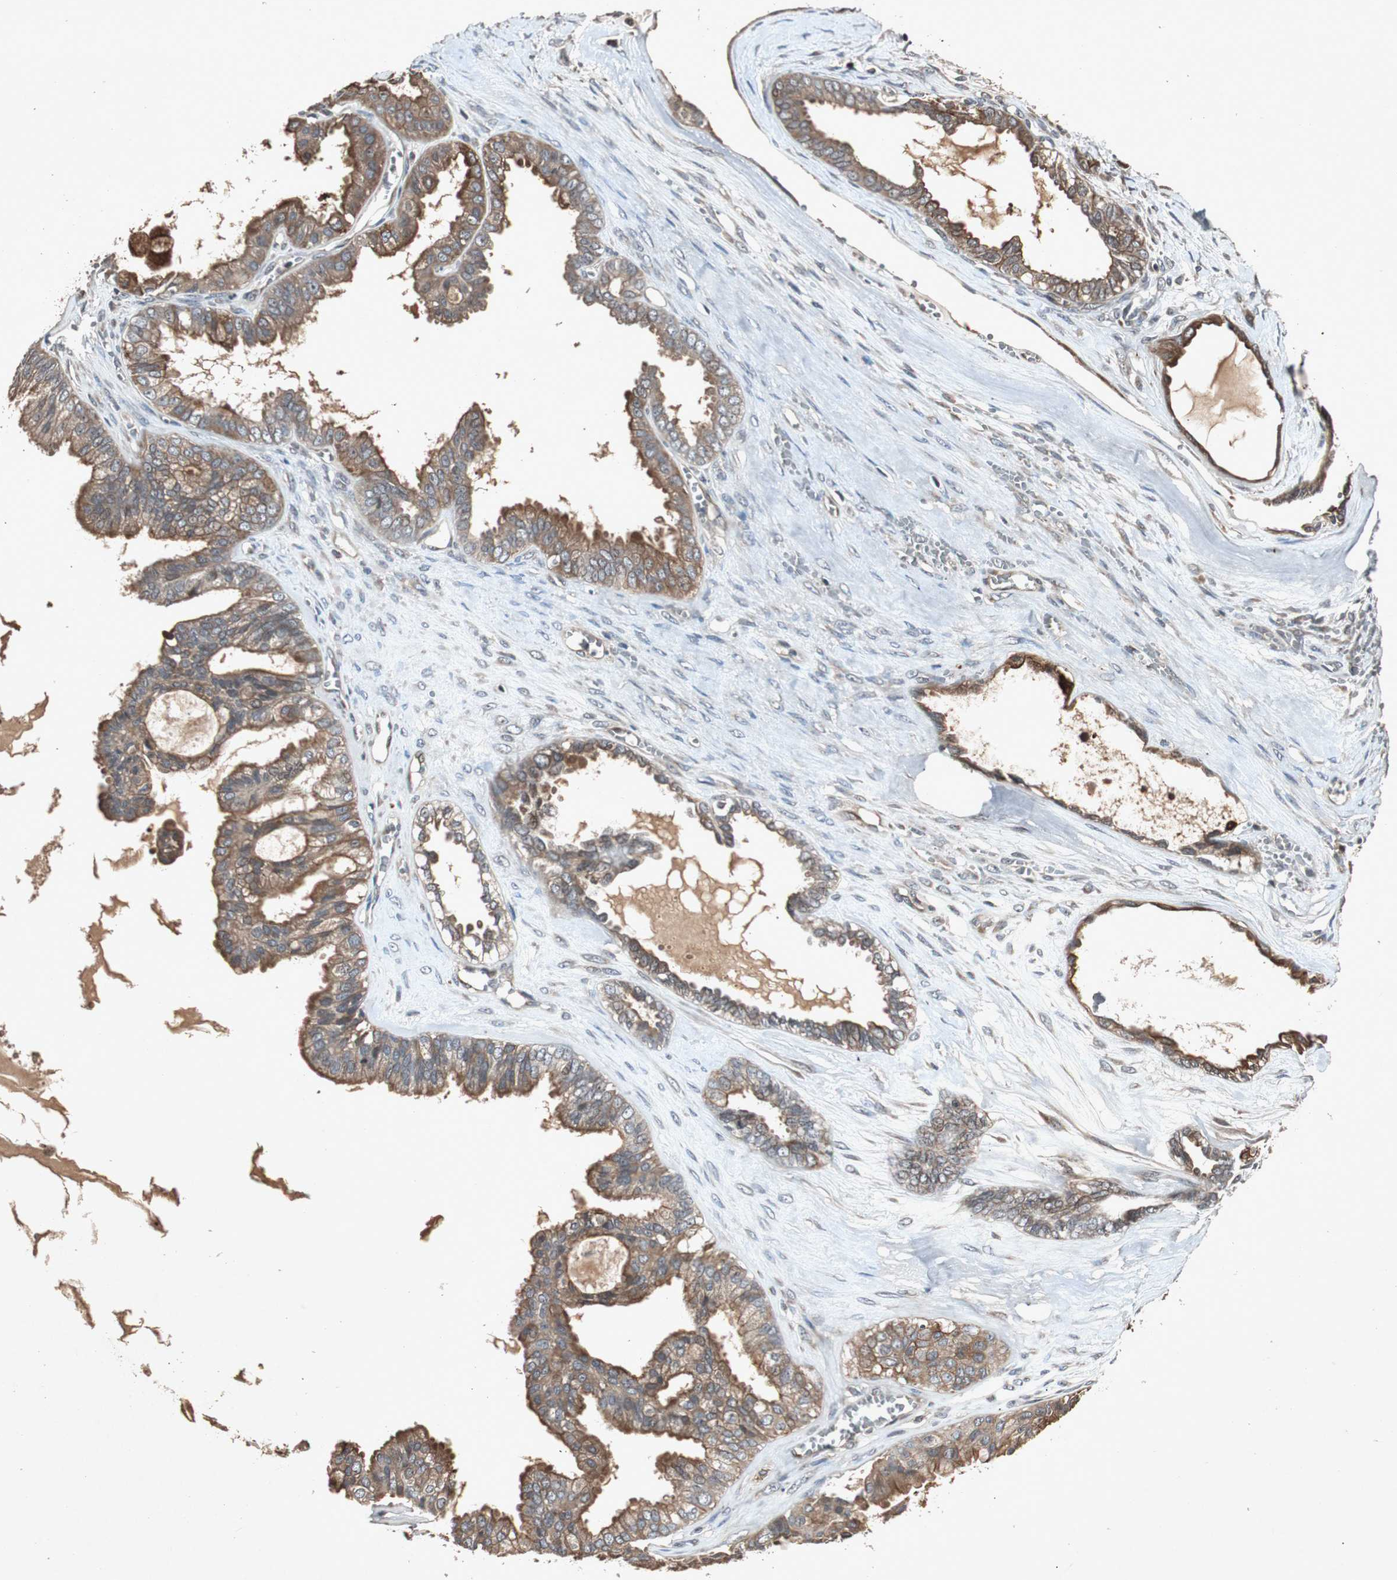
{"staining": {"intensity": "moderate", "quantity": ">75%", "location": "cytoplasmic/membranous"}, "tissue": "ovarian cancer", "cell_type": "Tumor cells", "image_type": "cancer", "snomed": [{"axis": "morphology", "description": "Carcinoma, NOS"}, {"axis": "morphology", "description": "Carcinoma, endometroid"}, {"axis": "topography", "description": "Ovary"}], "caption": "The image displays immunohistochemical staining of ovarian cancer. There is moderate cytoplasmic/membranous staining is present in about >75% of tumor cells.", "gene": "SLIT2", "patient": {"sex": "female", "age": 50}}